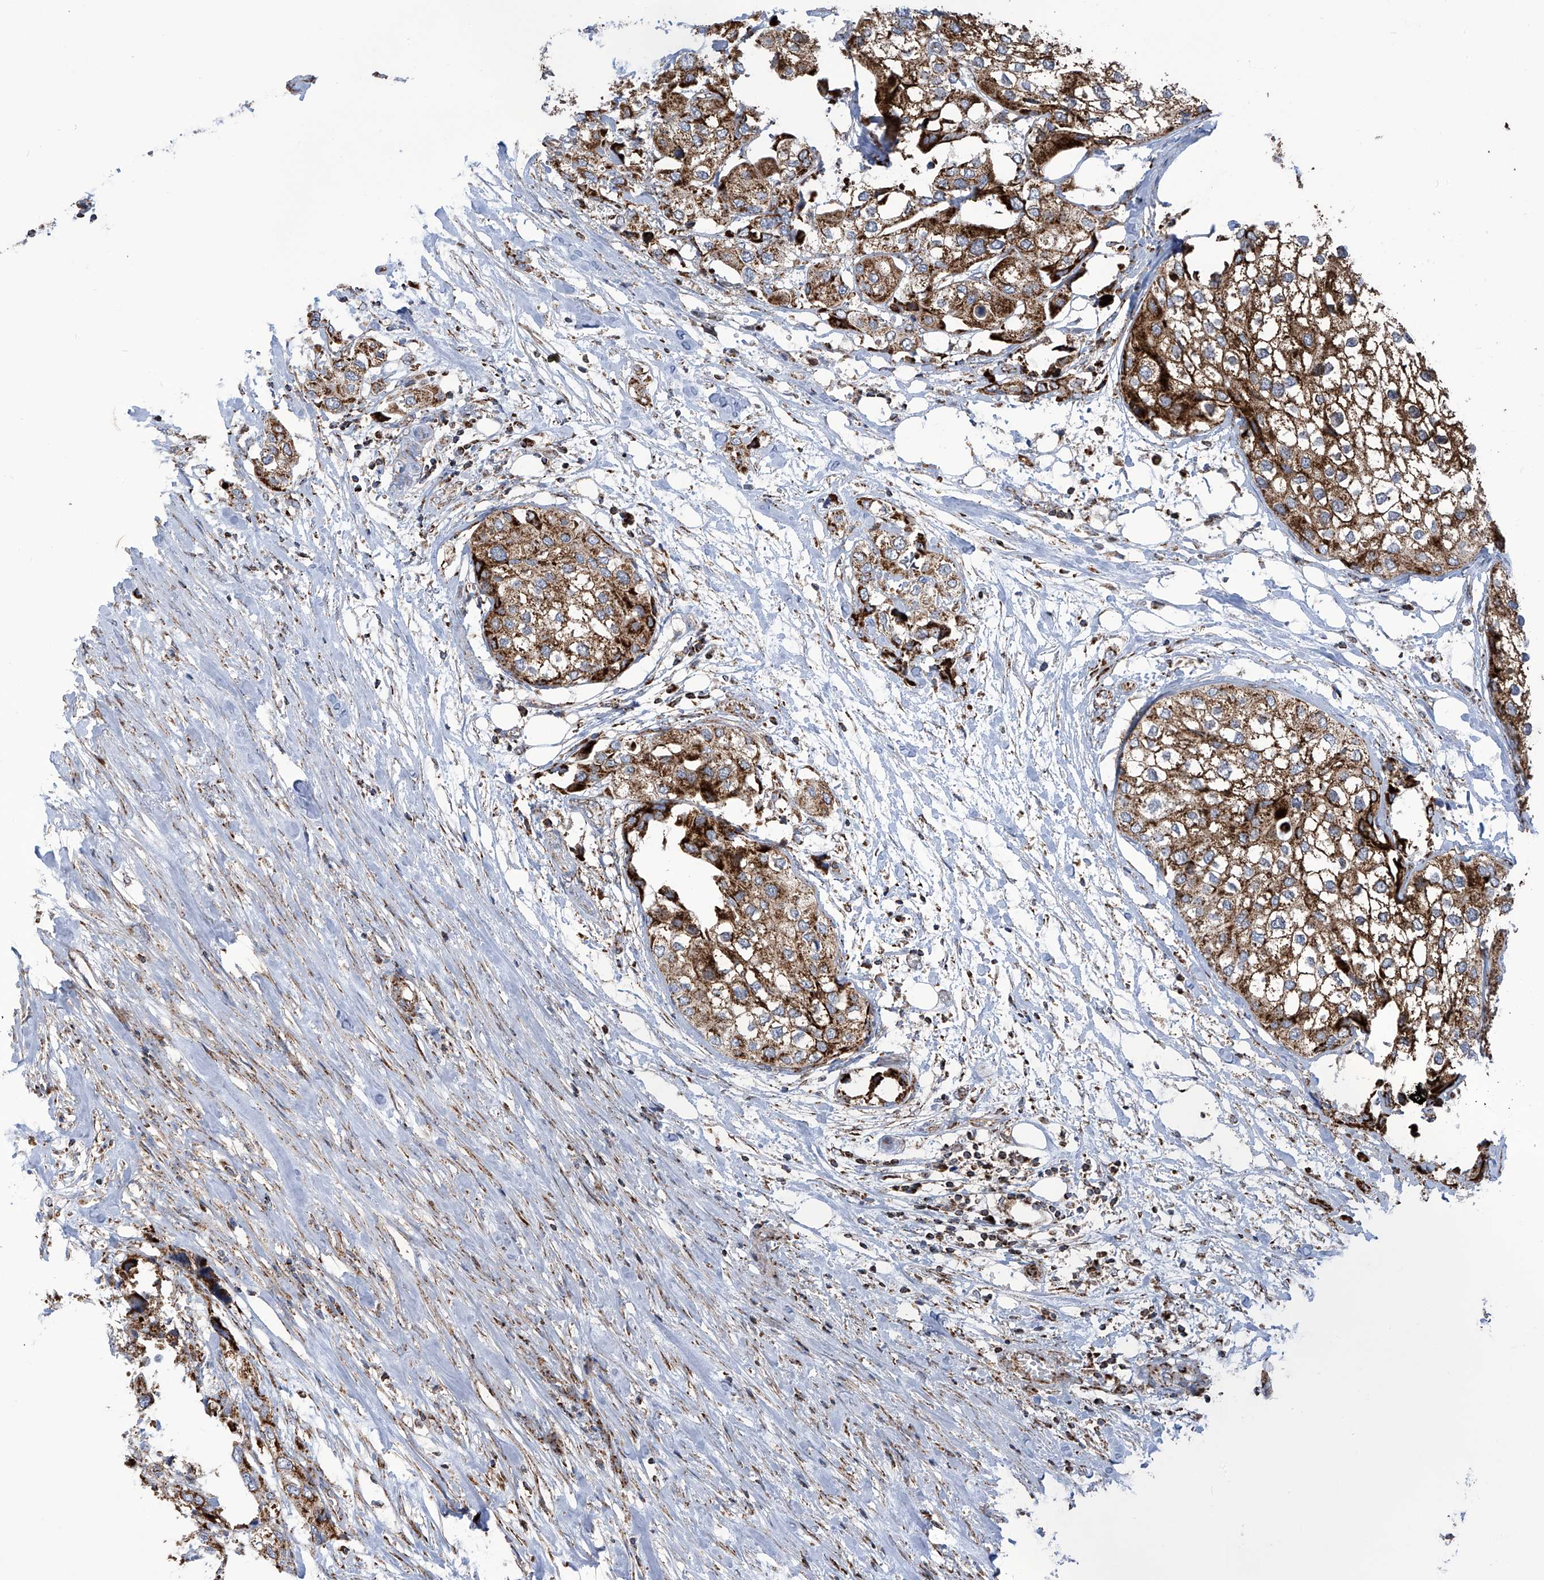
{"staining": {"intensity": "moderate", "quantity": ">75%", "location": "cytoplasmic/membranous"}, "tissue": "urothelial cancer", "cell_type": "Tumor cells", "image_type": "cancer", "snomed": [{"axis": "morphology", "description": "Urothelial carcinoma, High grade"}, {"axis": "topography", "description": "Urinary bladder"}], "caption": "Immunohistochemical staining of high-grade urothelial carcinoma exhibits medium levels of moderate cytoplasmic/membranous protein expression in about >75% of tumor cells.", "gene": "COX10", "patient": {"sex": "male", "age": 64}}